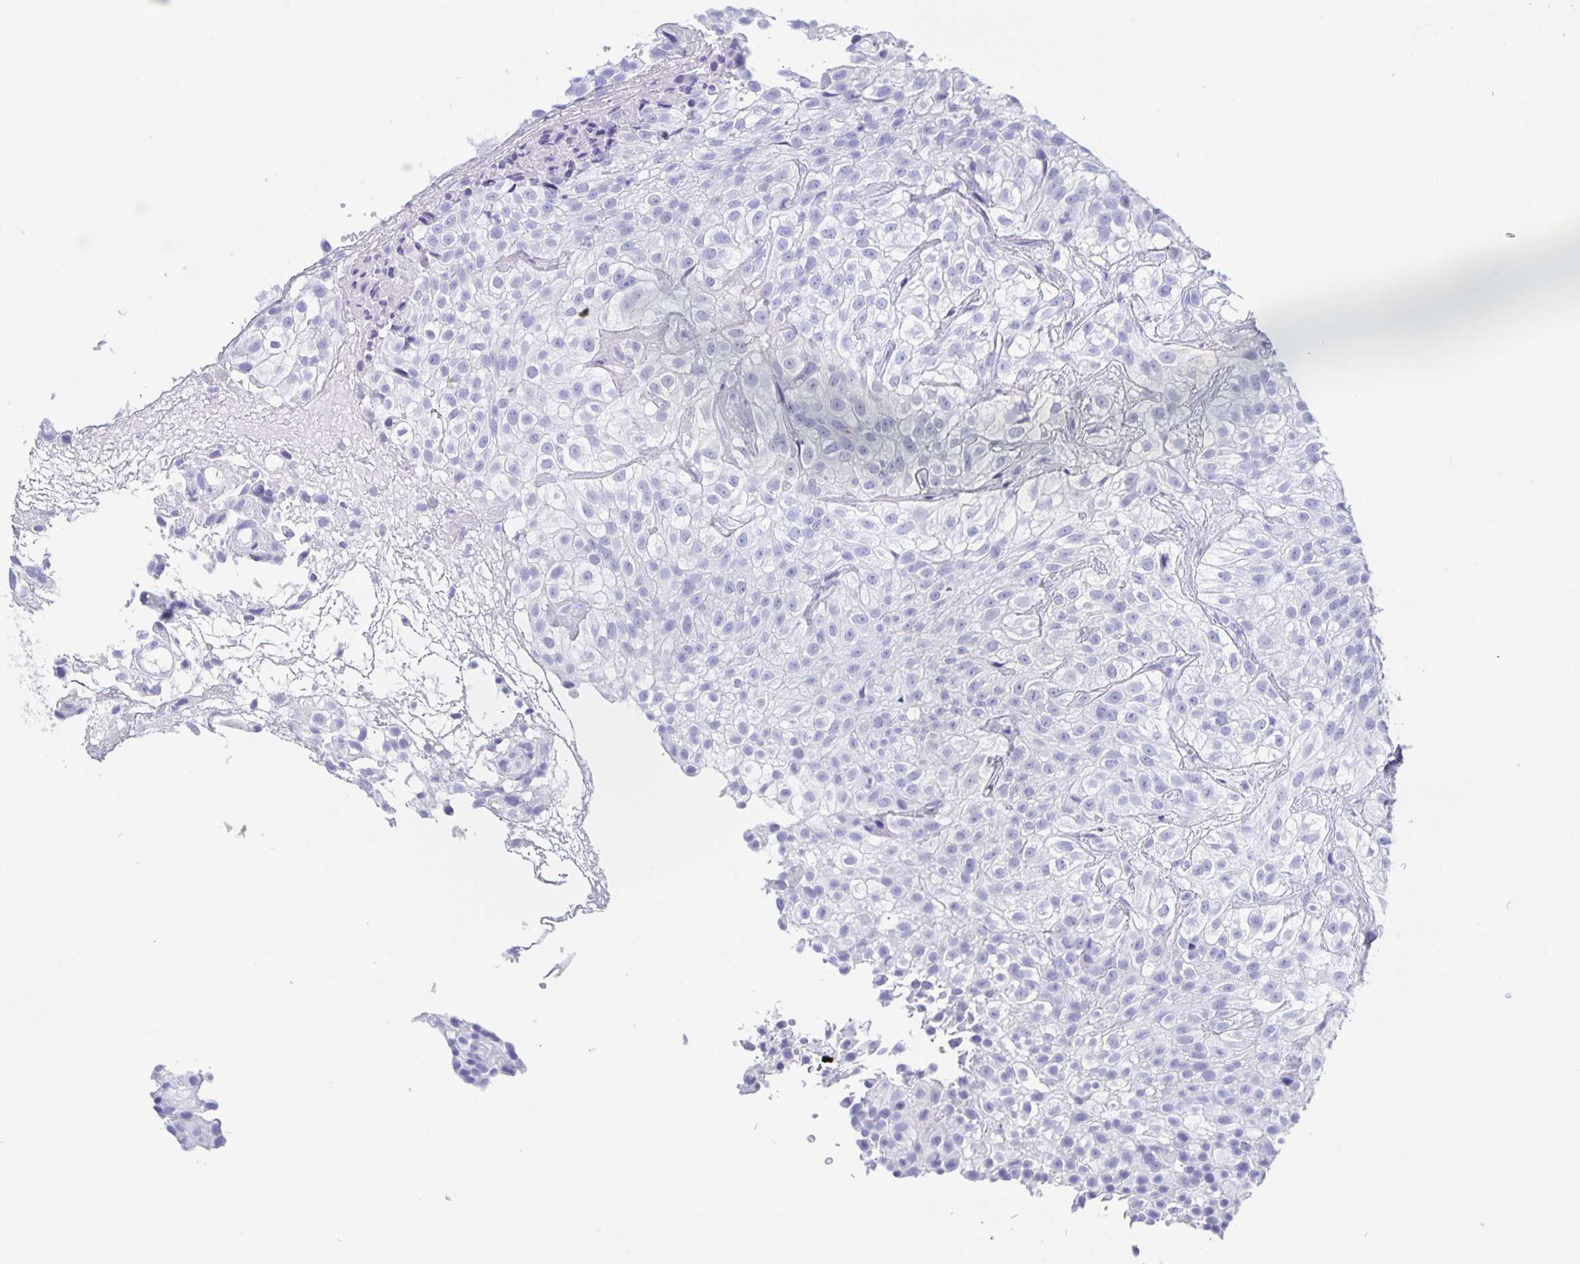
{"staining": {"intensity": "negative", "quantity": "none", "location": "none"}, "tissue": "urothelial cancer", "cell_type": "Tumor cells", "image_type": "cancer", "snomed": [{"axis": "morphology", "description": "Urothelial carcinoma, High grade"}, {"axis": "topography", "description": "Urinary bladder"}], "caption": "DAB immunohistochemical staining of urothelial cancer shows no significant expression in tumor cells.", "gene": "DMBT1", "patient": {"sex": "male", "age": 56}}